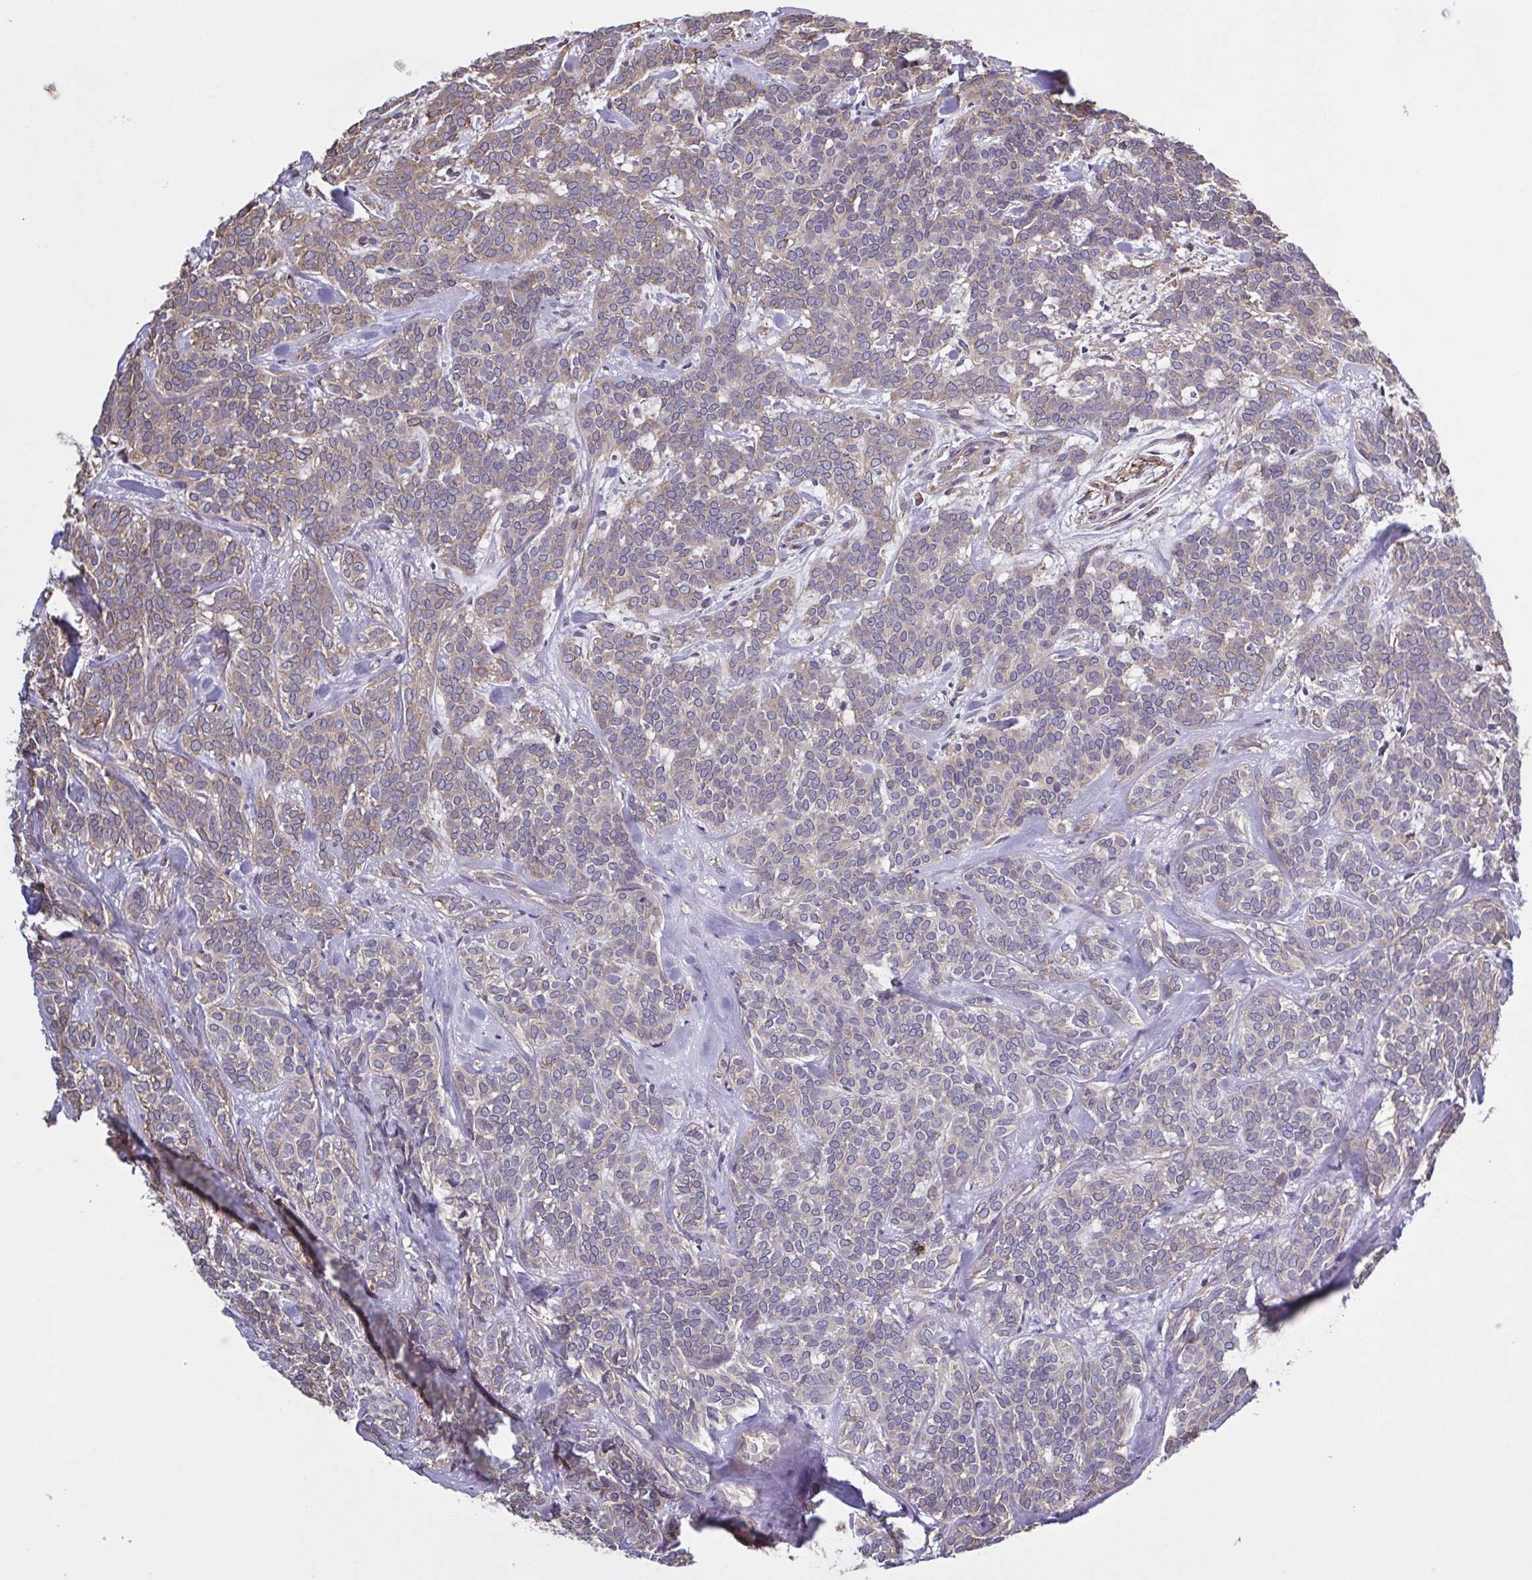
{"staining": {"intensity": "negative", "quantity": "none", "location": "none"}, "tissue": "head and neck cancer", "cell_type": "Tumor cells", "image_type": "cancer", "snomed": [{"axis": "morphology", "description": "Adenocarcinoma, NOS"}, {"axis": "topography", "description": "Head-Neck"}], "caption": "Tumor cells show no significant protein positivity in head and neck cancer.", "gene": "ZNF200", "patient": {"sex": "female", "age": 57}}